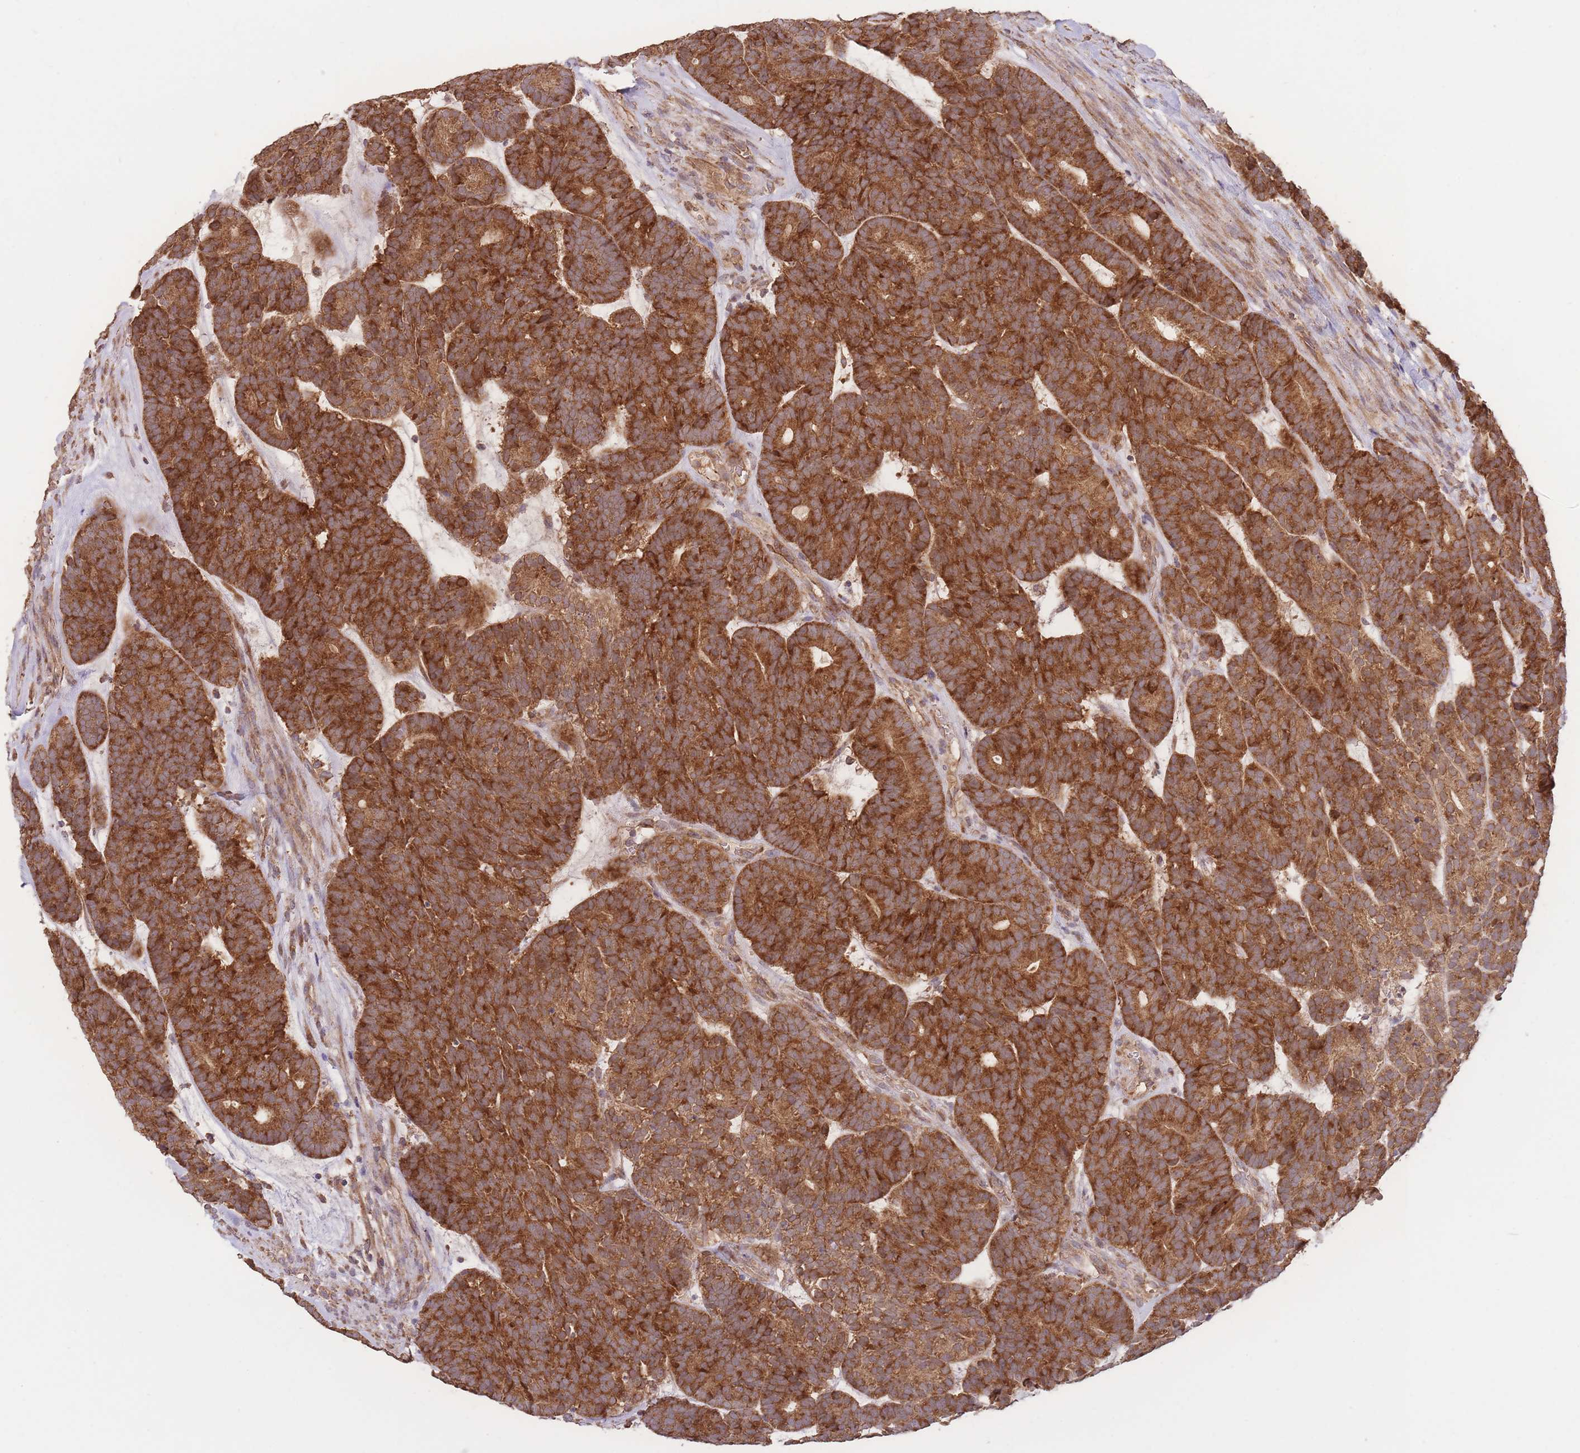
{"staining": {"intensity": "strong", "quantity": ">75%", "location": "cytoplasmic/membranous"}, "tissue": "head and neck cancer", "cell_type": "Tumor cells", "image_type": "cancer", "snomed": [{"axis": "morphology", "description": "Adenocarcinoma, NOS"}, {"axis": "topography", "description": "Head-Neck"}], "caption": "Immunohistochemistry image of human head and neck adenocarcinoma stained for a protein (brown), which shows high levels of strong cytoplasmic/membranous positivity in approximately >75% of tumor cells.", "gene": "EEF1AKMT1", "patient": {"sex": "female", "age": 81}}